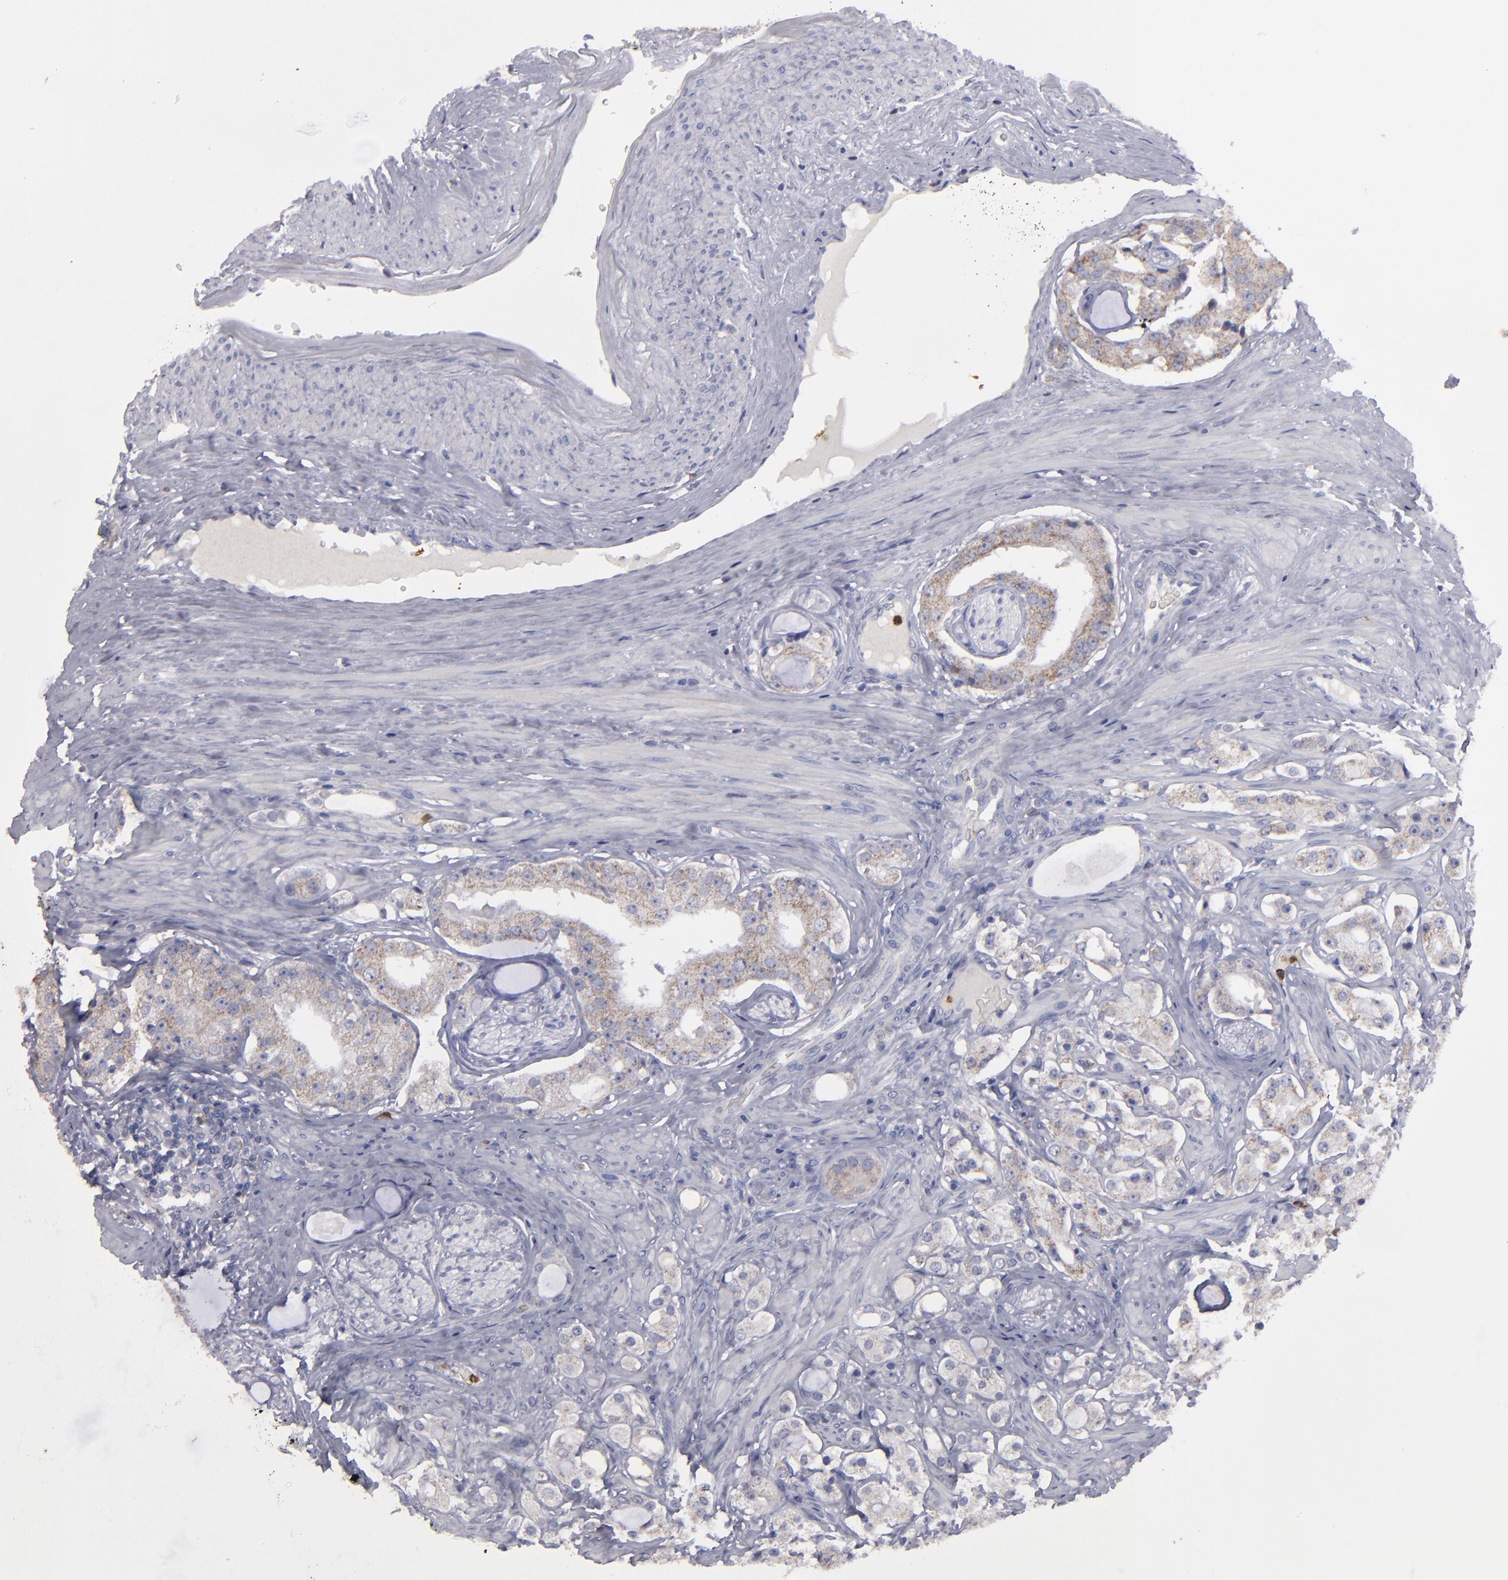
{"staining": {"intensity": "weak", "quantity": ">75%", "location": "cytoplasmic/membranous"}, "tissue": "prostate cancer", "cell_type": "Tumor cells", "image_type": "cancer", "snomed": [{"axis": "morphology", "description": "Adenocarcinoma, High grade"}, {"axis": "topography", "description": "Prostate"}], "caption": "A high-resolution histopathology image shows immunohistochemistry staining of prostate cancer, which exhibits weak cytoplasmic/membranous positivity in about >75% of tumor cells. Immunohistochemistry stains the protein of interest in brown and the nuclei are stained blue.", "gene": "FGR", "patient": {"sex": "male", "age": 68}}